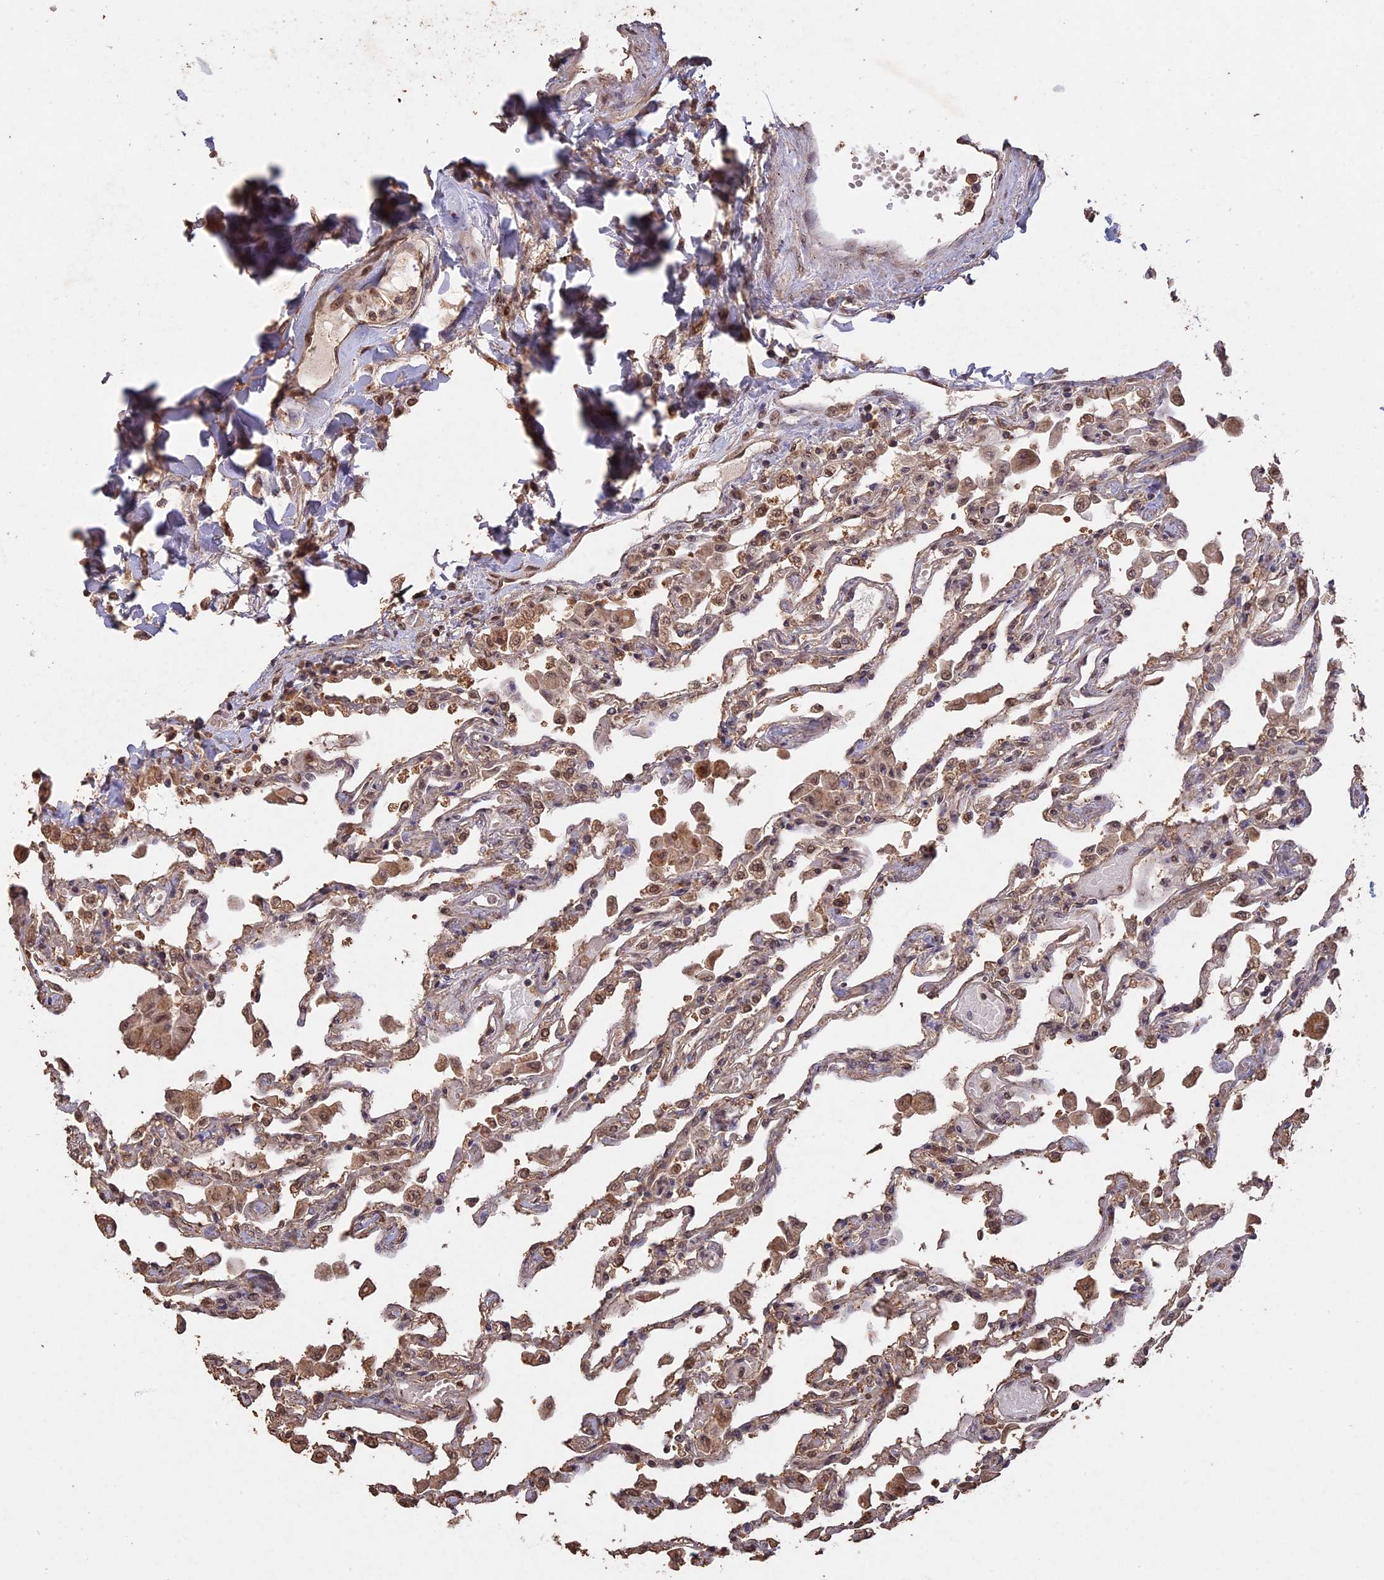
{"staining": {"intensity": "moderate", "quantity": "25%-75%", "location": "cytoplasmic/membranous,nuclear"}, "tissue": "lung", "cell_type": "Alveolar cells", "image_type": "normal", "snomed": [{"axis": "morphology", "description": "Normal tissue, NOS"}, {"axis": "topography", "description": "Bronchus"}, {"axis": "topography", "description": "Lung"}], "caption": "Immunohistochemical staining of normal lung displays medium levels of moderate cytoplasmic/membranous,nuclear staining in approximately 25%-75% of alveolar cells. The protein of interest is stained brown, and the nuclei are stained in blue (DAB (3,3'-diaminobenzidine) IHC with brightfield microscopy, high magnification).", "gene": "PSMC6", "patient": {"sex": "female", "age": 49}}